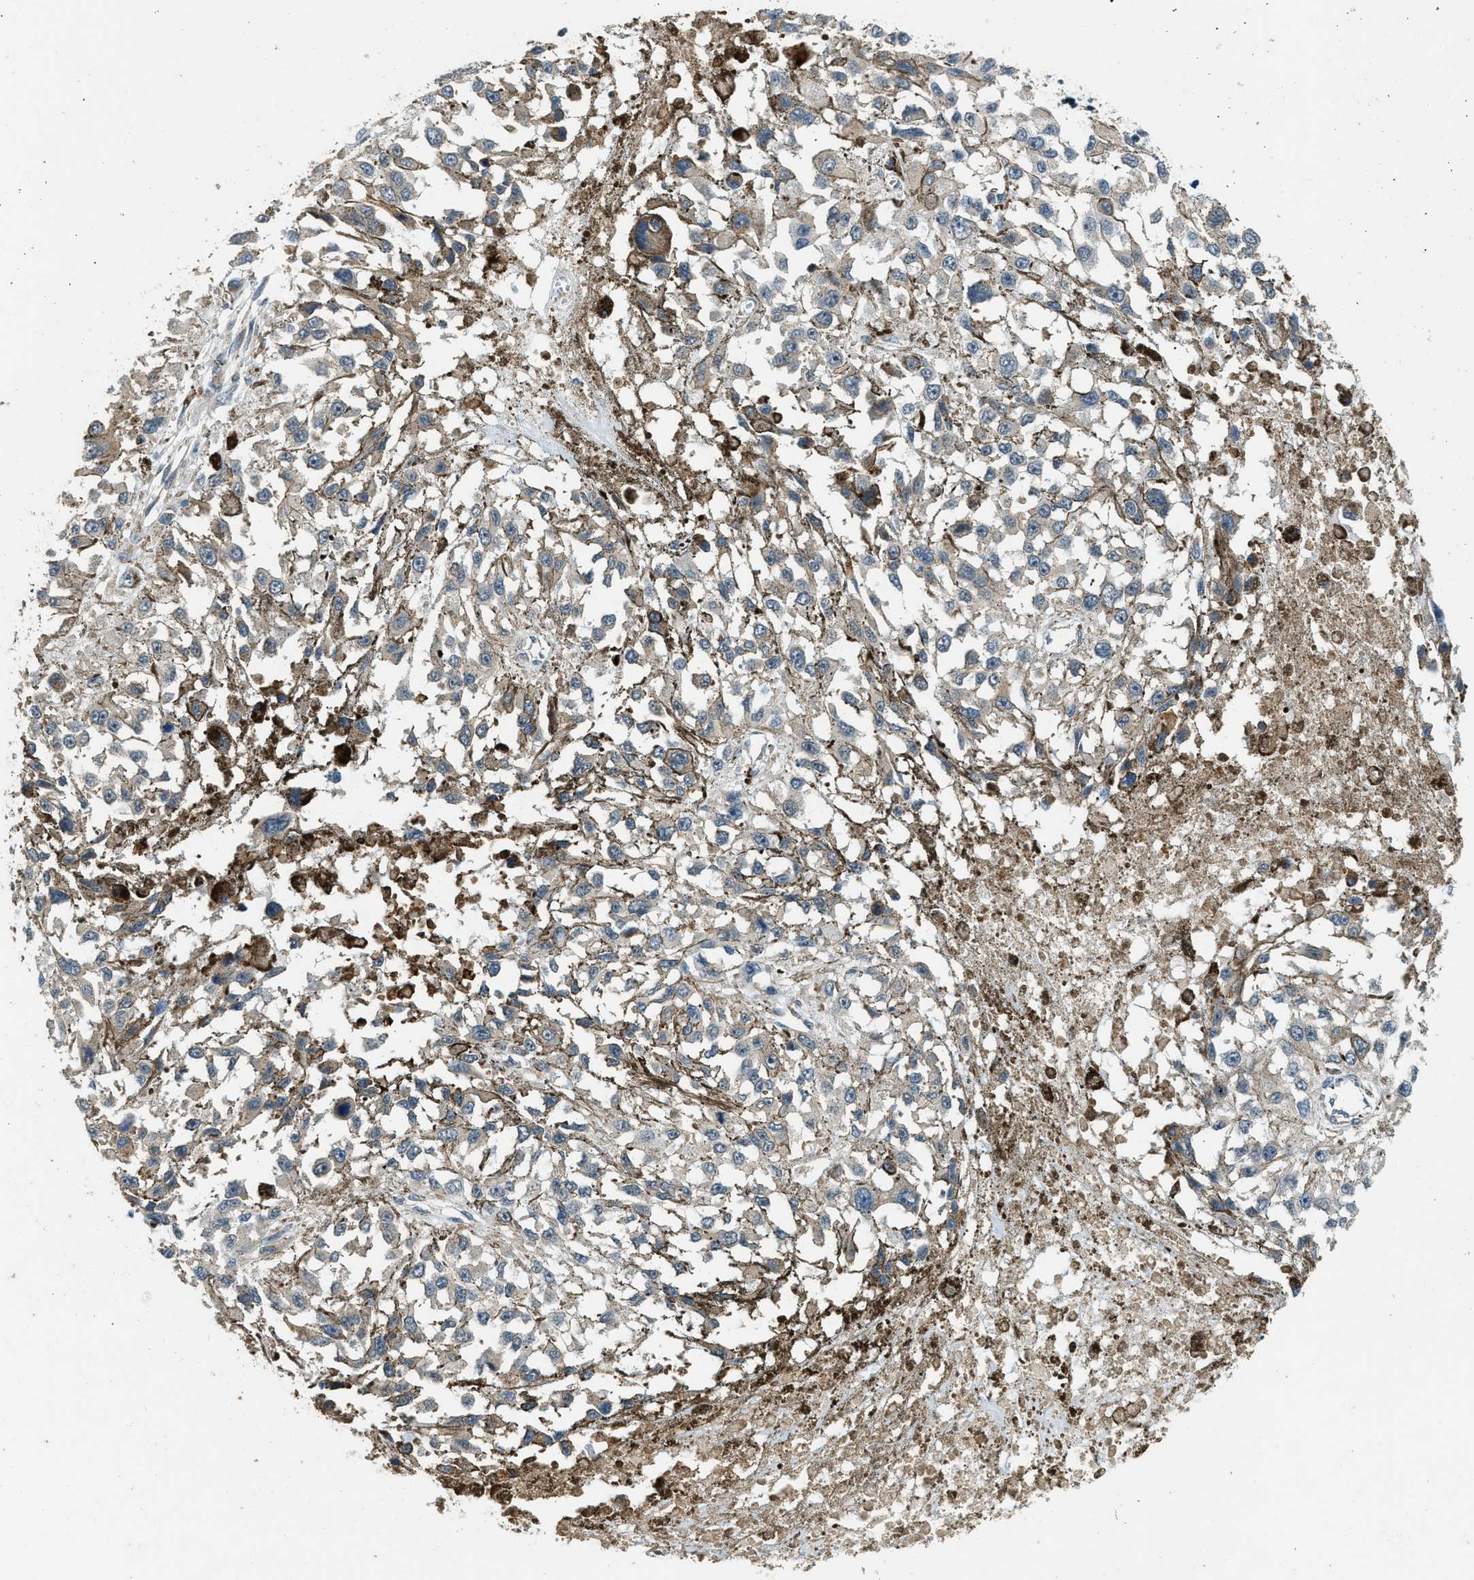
{"staining": {"intensity": "weak", "quantity": "<25%", "location": "cytoplasmic/membranous"}, "tissue": "melanoma", "cell_type": "Tumor cells", "image_type": "cancer", "snomed": [{"axis": "morphology", "description": "Malignant melanoma, Metastatic site"}, {"axis": "topography", "description": "Lymph node"}], "caption": "A high-resolution histopathology image shows immunohistochemistry staining of malignant melanoma (metastatic site), which shows no significant staining in tumor cells. (Stains: DAB IHC with hematoxylin counter stain, Microscopy: brightfield microscopy at high magnification).", "gene": "HERC2", "patient": {"sex": "male", "age": 59}}